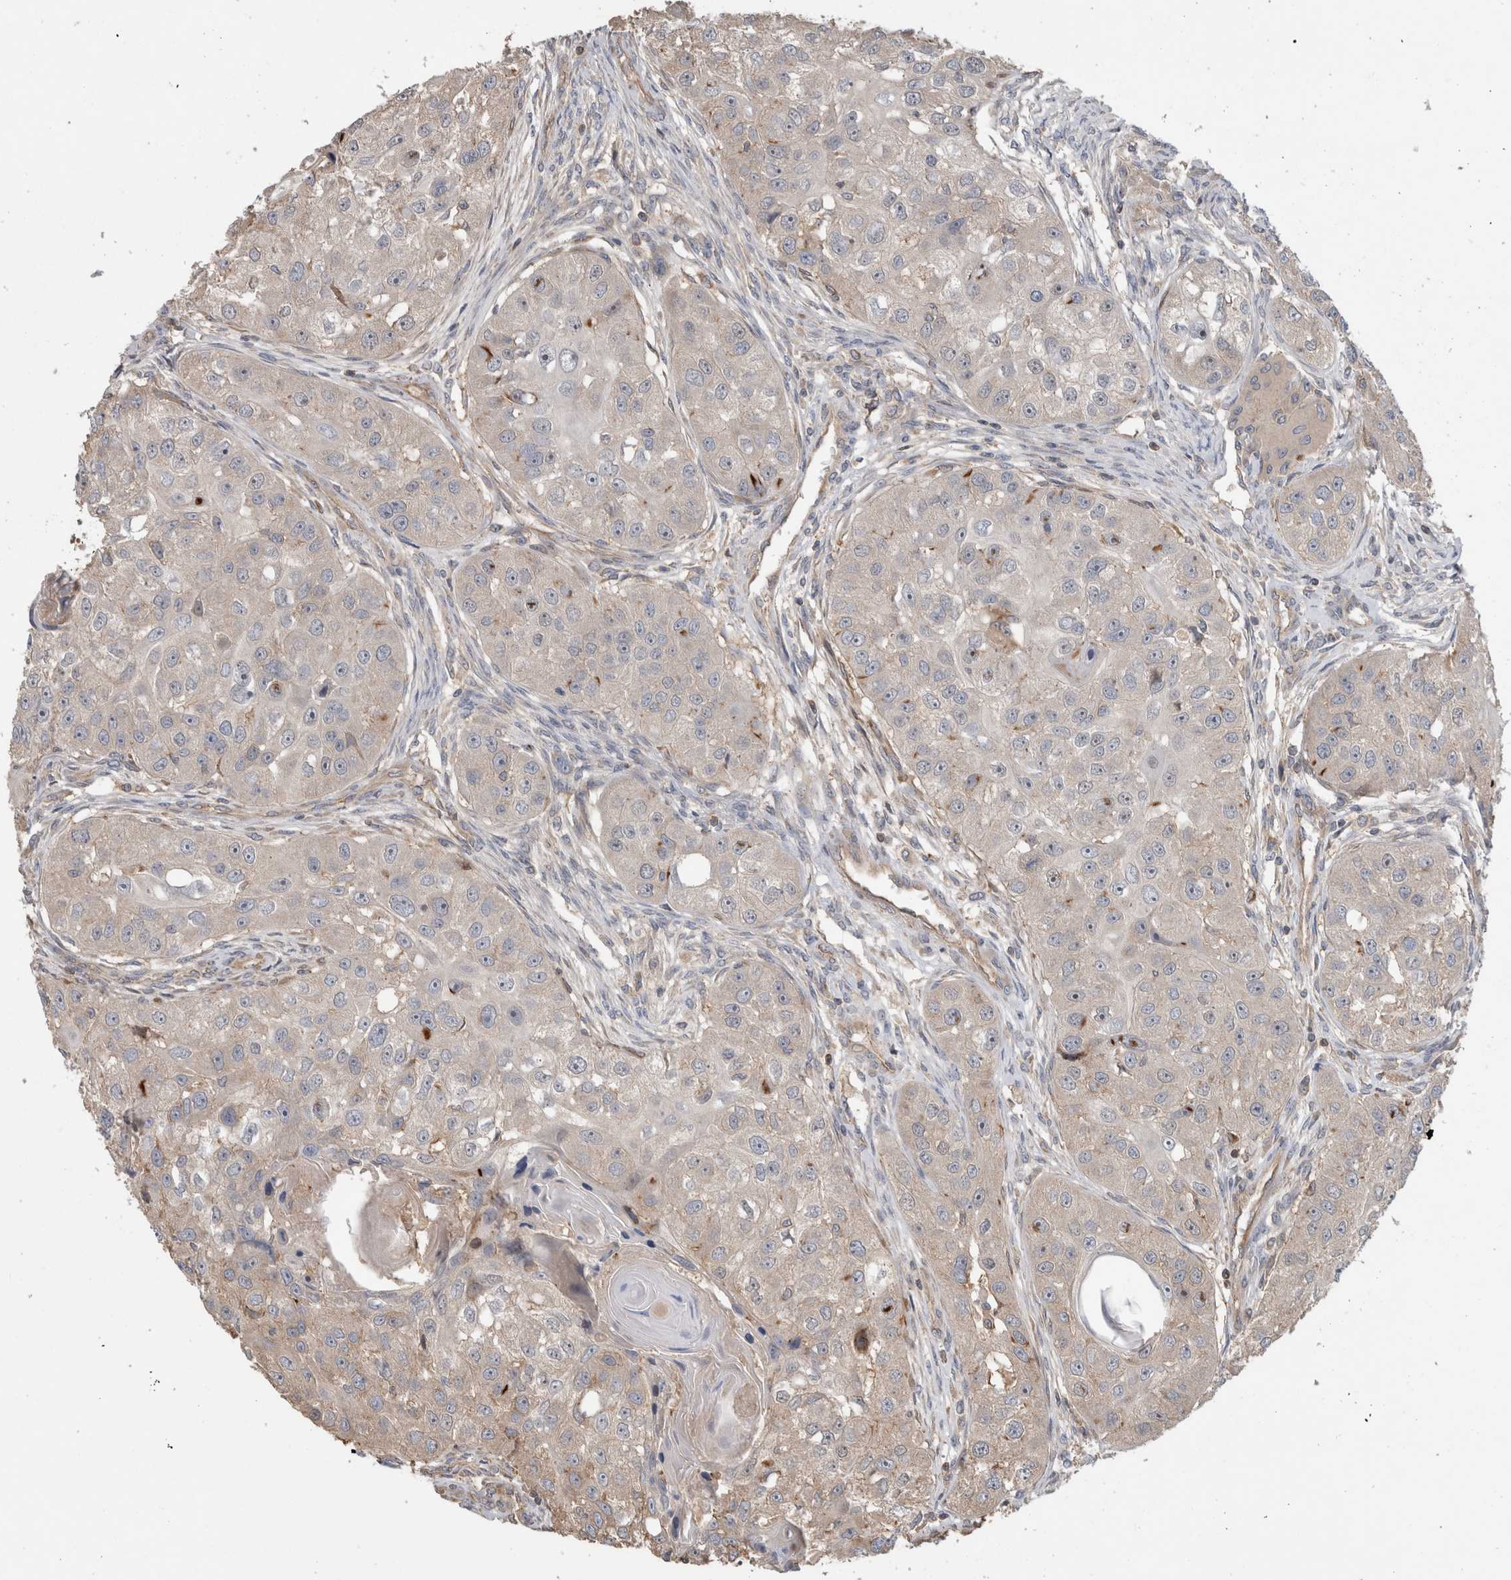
{"staining": {"intensity": "negative", "quantity": "none", "location": "none"}, "tissue": "head and neck cancer", "cell_type": "Tumor cells", "image_type": "cancer", "snomed": [{"axis": "morphology", "description": "Normal tissue, NOS"}, {"axis": "morphology", "description": "Squamous cell carcinoma, NOS"}, {"axis": "topography", "description": "Skeletal muscle"}, {"axis": "topography", "description": "Head-Neck"}], "caption": "The image shows no significant positivity in tumor cells of squamous cell carcinoma (head and neck). (DAB (3,3'-diaminobenzidine) immunohistochemistry (IHC), high magnification).", "gene": "TARBP1", "patient": {"sex": "male", "age": 51}}